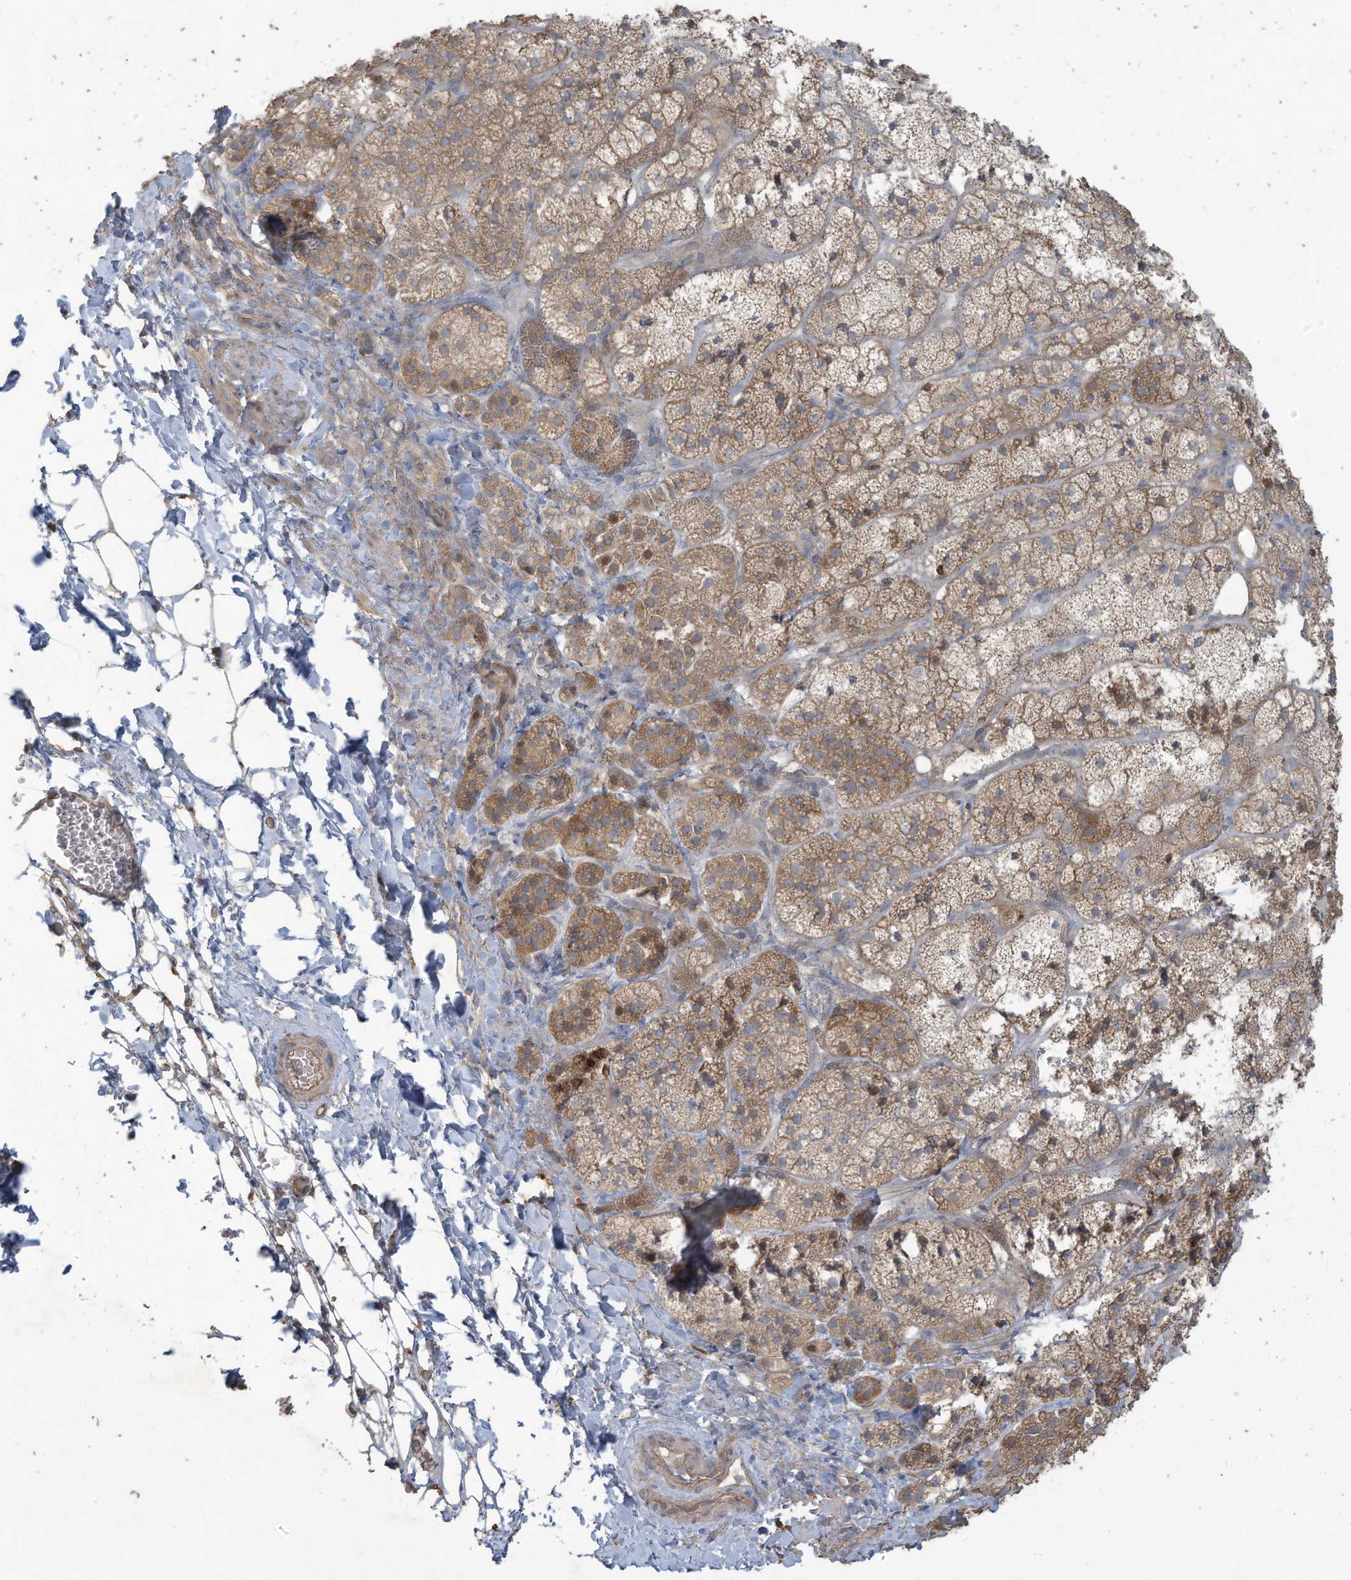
{"staining": {"intensity": "moderate", "quantity": ">75%", "location": "cytoplasmic/membranous"}, "tissue": "adrenal gland", "cell_type": "Glandular cells", "image_type": "normal", "snomed": [{"axis": "morphology", "description": "Normal tissue, NOS"}, {"axis": "topography", "description": "Adrenal gland"}], "caption": "Unremarkable adrenal gland was stained to show a protein in brown. There is medium levels of moderate cytoplasmic/membranous staining in approximately >75% of glandular cells.", "gene": "MAGIX", "patient": {"sex": "female", "age": 44}}